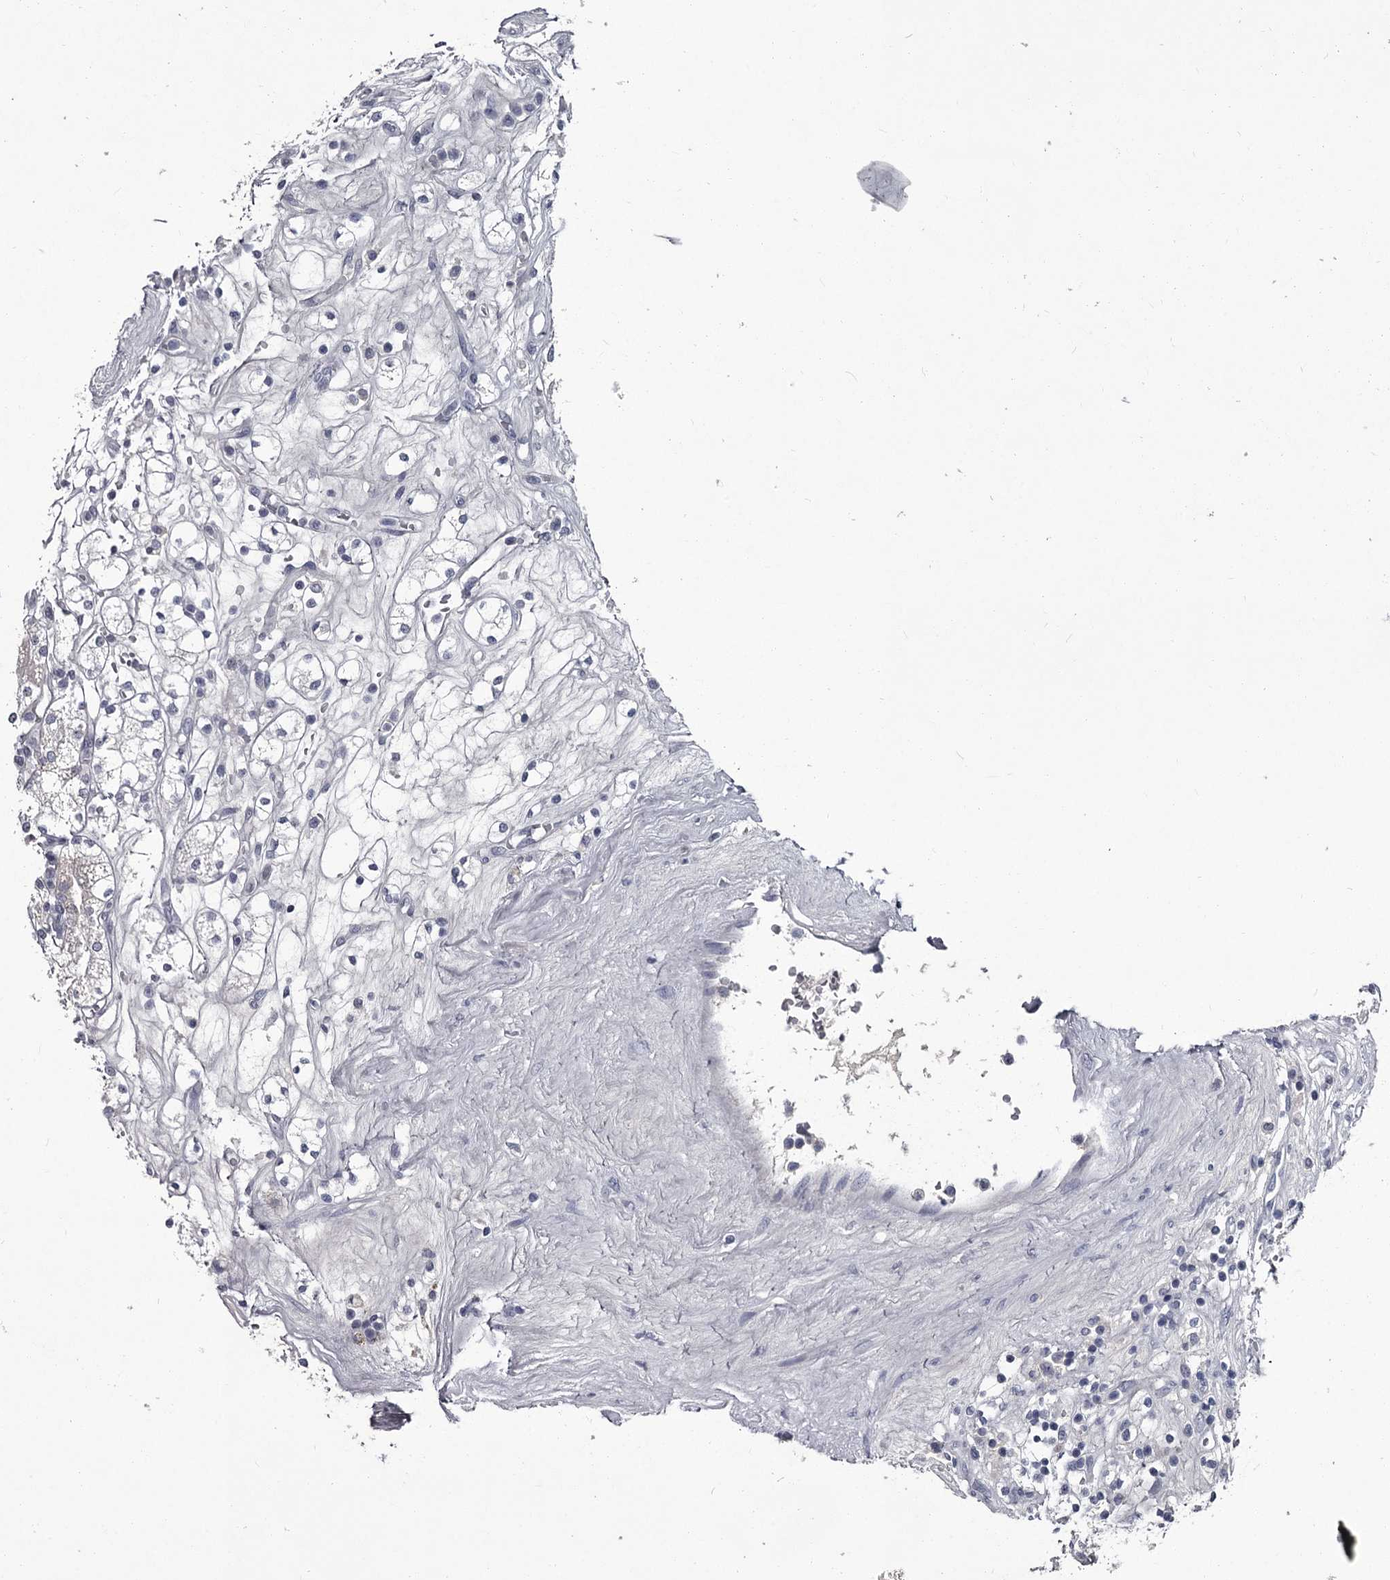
{"staining": {"intensity": "negative", "quantity": "none", "location": "none"}, "tissue": "renal cancer", "cell_type": "Tumor cells", "image_type": "cancer", "snomed": [{"axis": "morphology", "description": "Adenocarcinoma, NOS"}, {"axis": "topography", "description": "Kidney"}], "caption": "Protein analysis of adenocarcinoma (renal) exhibits no significant expression in tumor cells.", "gene": "DAO", "patient": {"sex": "male", "age": 77}}